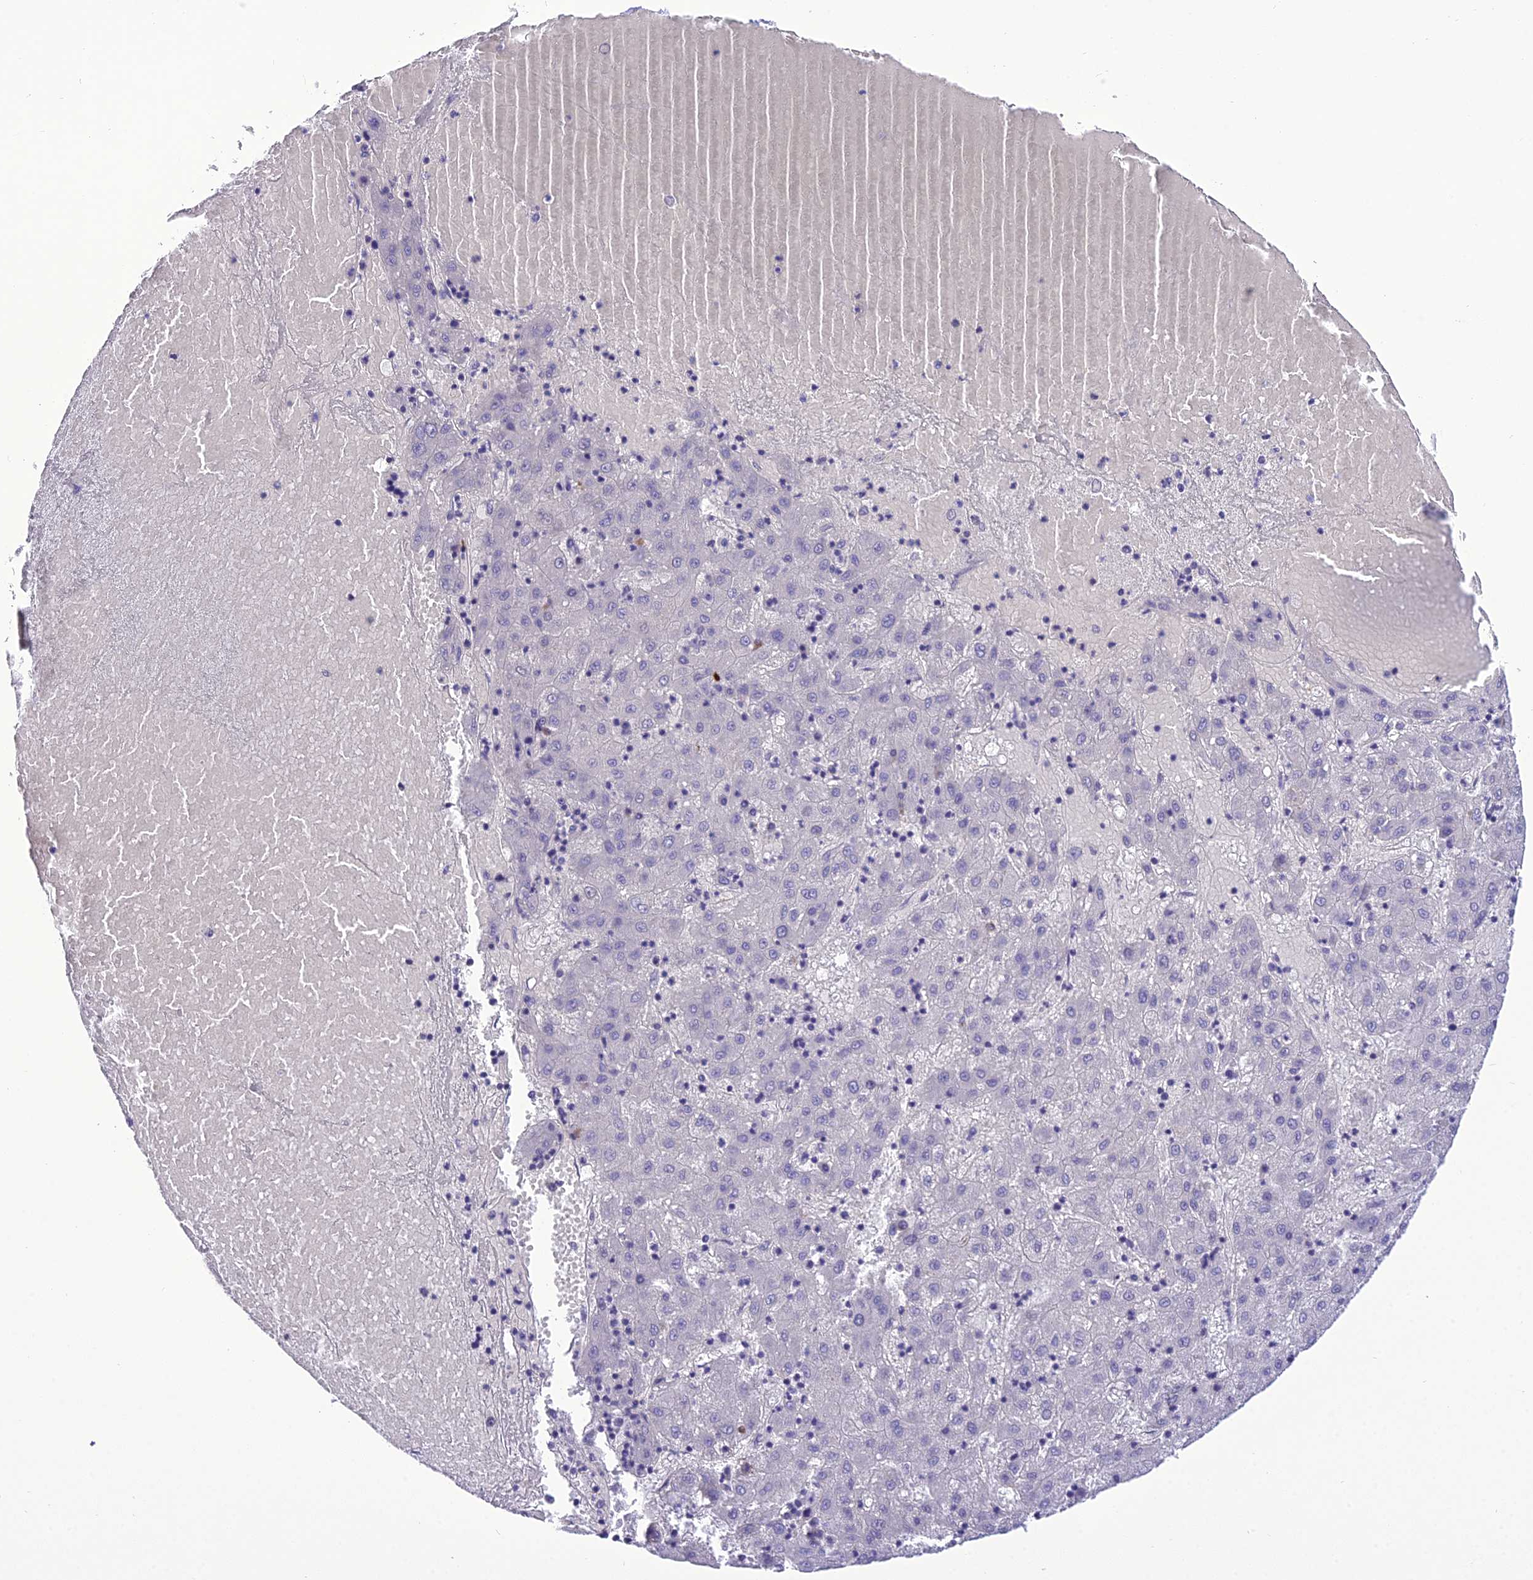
{"staining": {"intensity": "negative", "quantity": "none", "location": "none"}, "tissue": "liver cancer", "cell_type": "Tumor cells", "image_type": "cancer", "snomed": [{"axis": "morphology", "description": "Carcinoma, Hepatocellular, NOS"}, {"axis": "topography", "description": "Liver"}], "caption": "The histopathology image displays no staining of tumor cells in liver cancer (hepatocellular carcinoma).", "gene": "SH3RF3", "patient": {"sex": "male", "age": 72}}